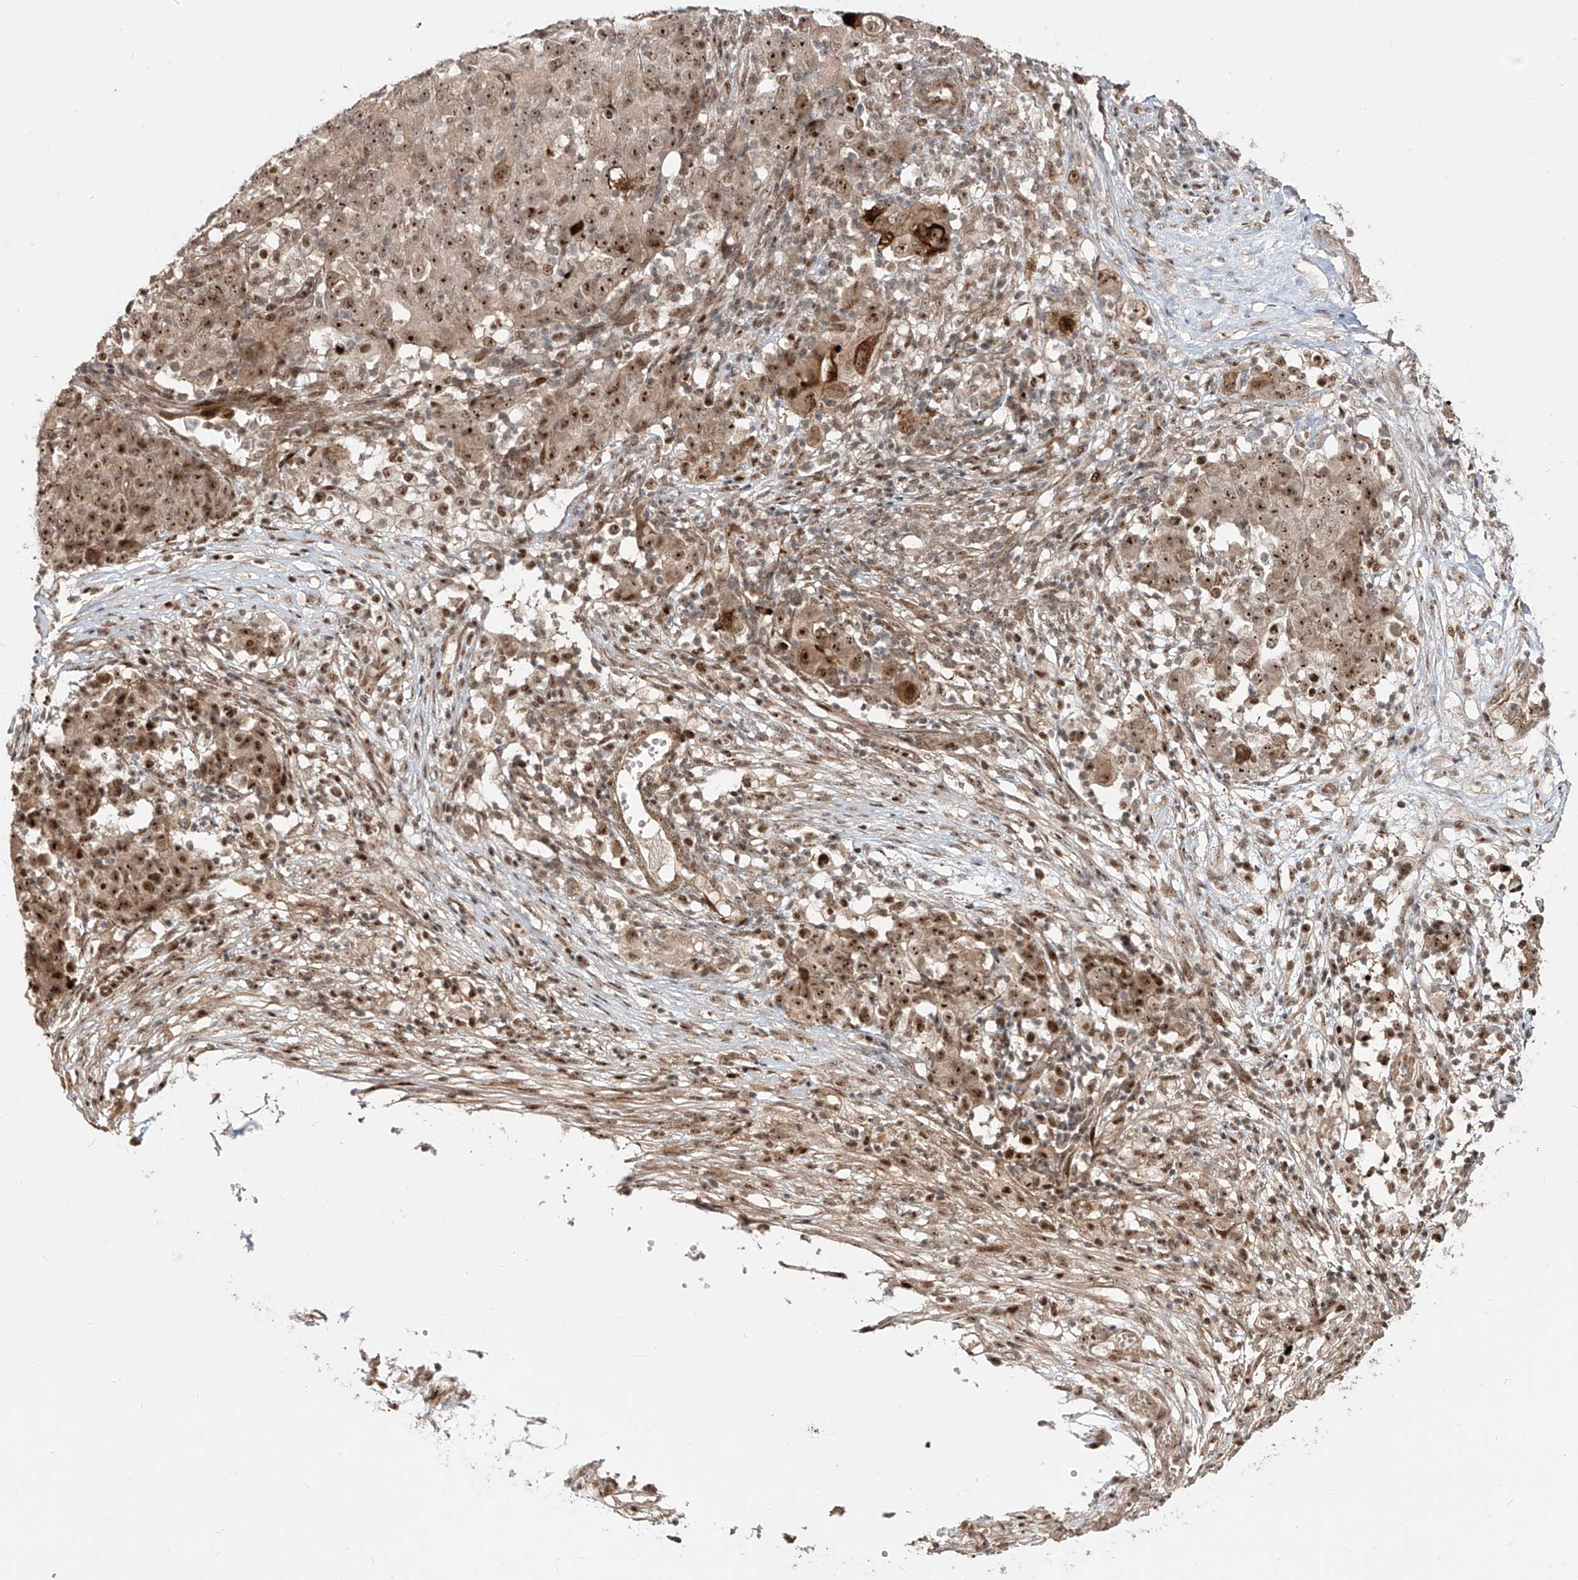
{"staining": {"intensity": "strong", "quantity": ">75%", "location": "nuclear"}, "tissue": "ovarian cancer", "cell_type": "Tumor cells", "image_type": "cancer", "snomed": [{"axis": "morphology", "description": "Carcinoma, endometroid"}, {"axis": "topography", "description": "Ovary"}], "caption": "Ovarian cancer (endometroid carcinoma) stained with a protein marker demonstrates strong staining in tumor cells.", "gene": "ZNF710", "patient": {"sex": "female", "age": 42}}